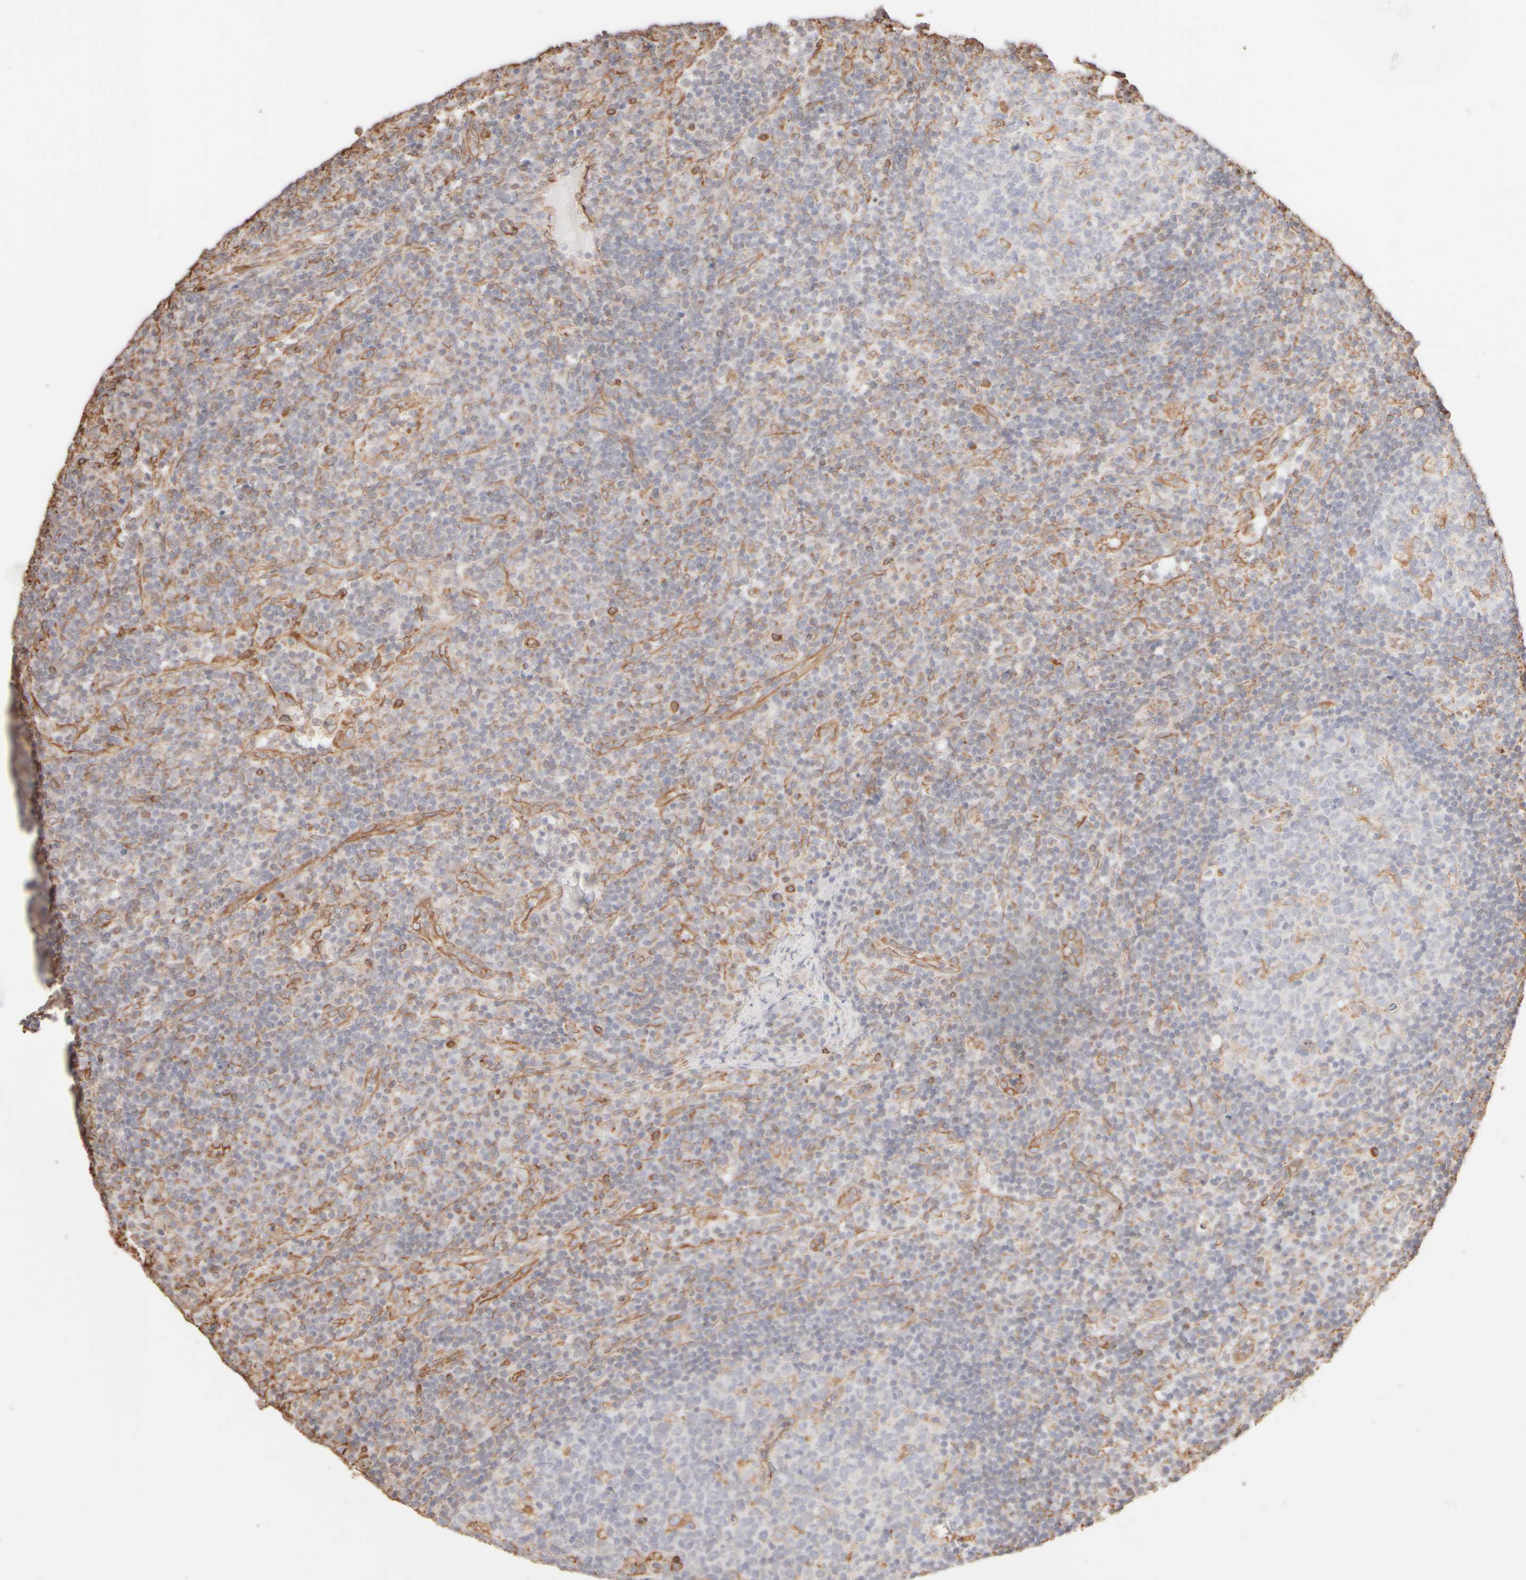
{"staining": {"intensity": "moderate", "quantity": "<25%", "location": "cytoplasmic/membranous"}, "tissue": "lymph node", "cell_type": "Germinal center cells", "image_type": "normal", "snomed": [{"axis": "morphology", "description": "Normal tissue, NOS"}, {"axis": "morphology", "description": "Inflammation, NOS"}, {"axis": "topography", "description": "Lymph node"}], "caption": "A high-resolution micrograph shows IHC staining of benign lymph node, which displays moderate cytoplasmic/membranous positivity in approximately <25% of germinal center cells. (DAB (3,3'-diaminobenzidine) IHC, brown staining for protein, blue staining for nuclei).", "gene": "KRT15", "patient": {"sex": "male", "age": 55}}